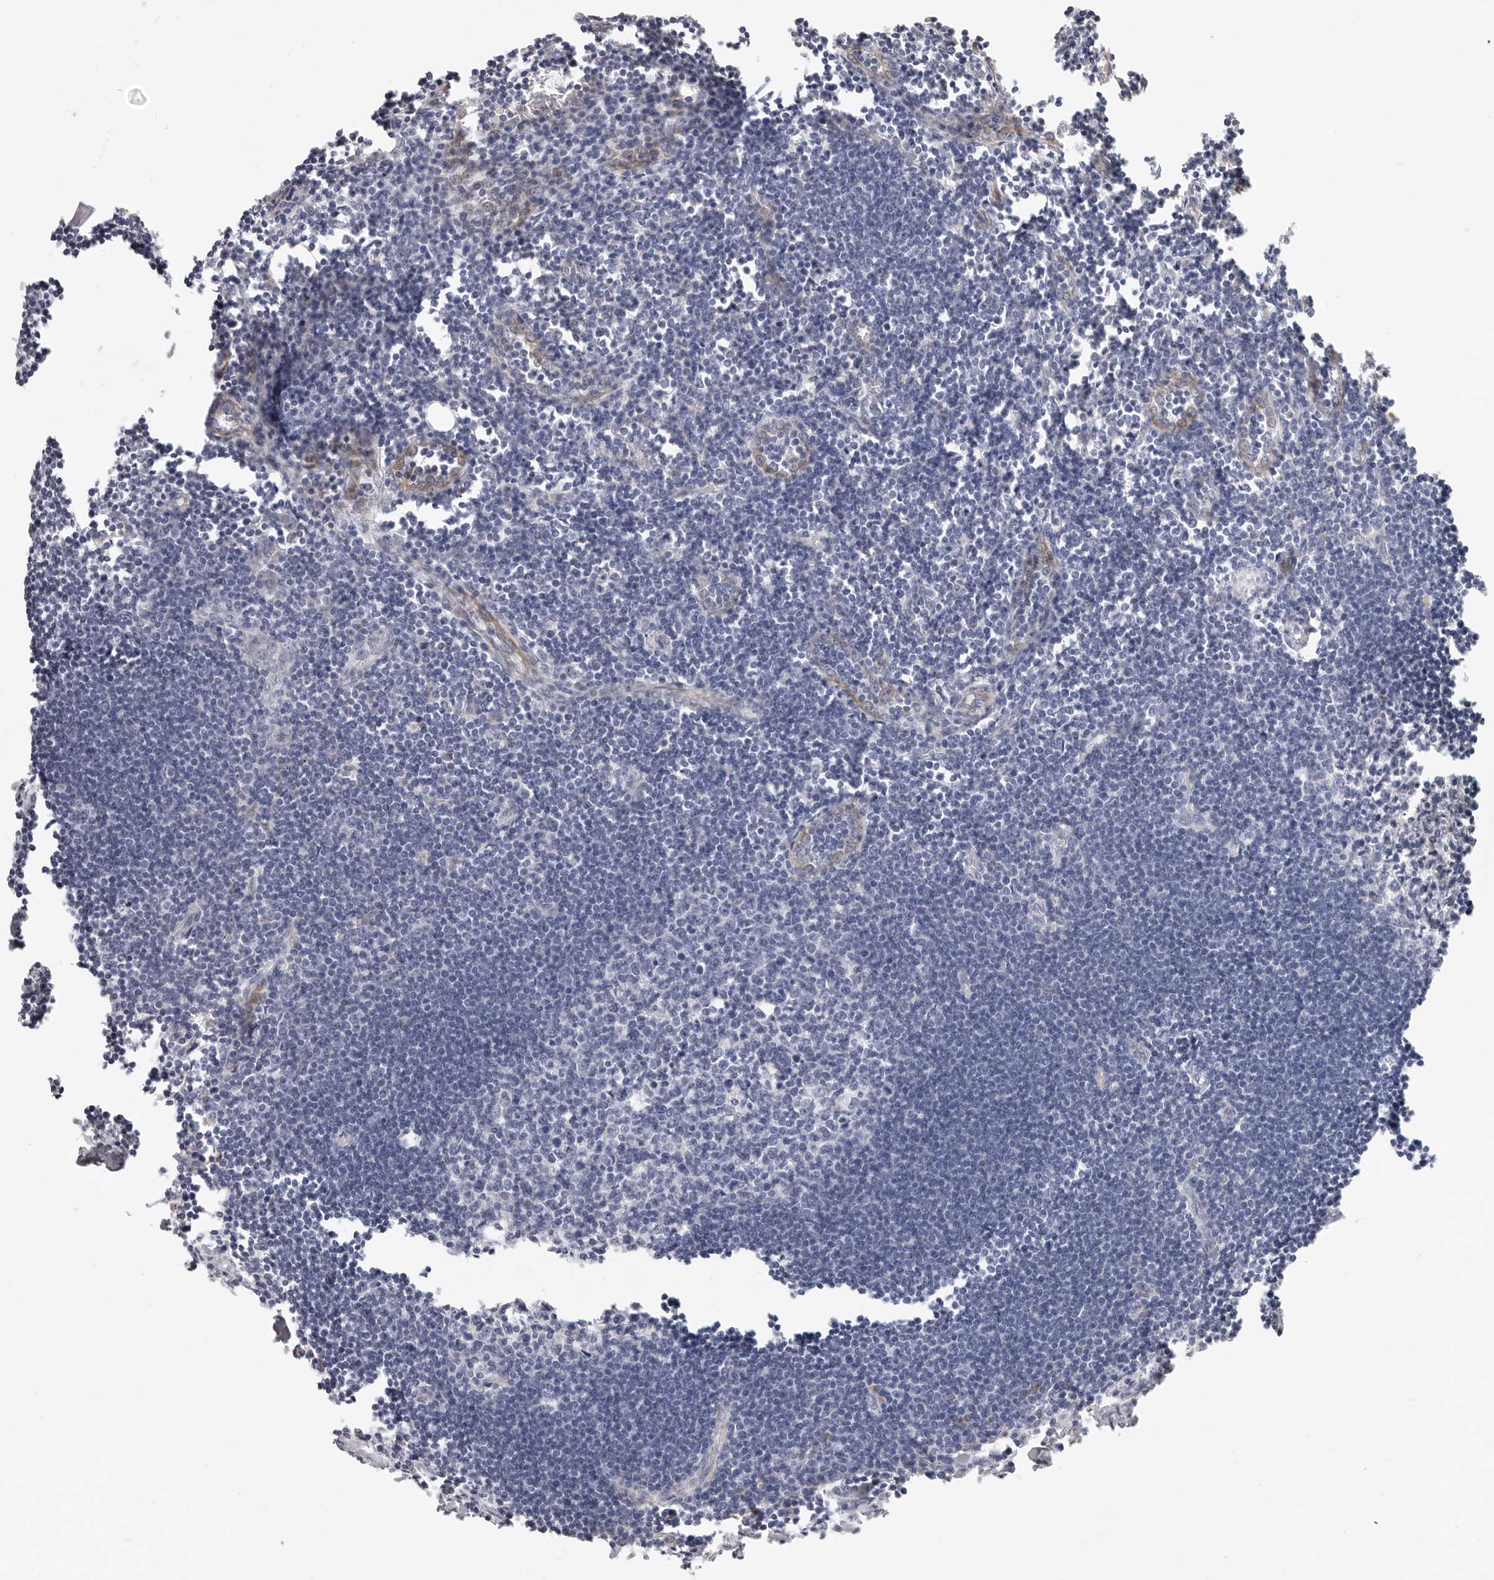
{"staining": {"intensity": "negative", "quantity": "none", "location": "none"}, "tissue": "lymph node", "cell_type": "Germinal center cells", "image_type": "normal", "snomed": [{"axis": "morphology", "description": "Normal tissue, NOS"}, {"axis": "morphology", "description": "Malignant melanoma, Metastatic site"}, {"axis": "topography", "description": "Lymph node"}], "caption": "This is a histopathology image of immunohistochemistry (IHC) staining of normal lymph node, which shows no staining in germinal center cells.", "gene": "ZRANB1", "patient": {"sex": "male", "age": 41}}